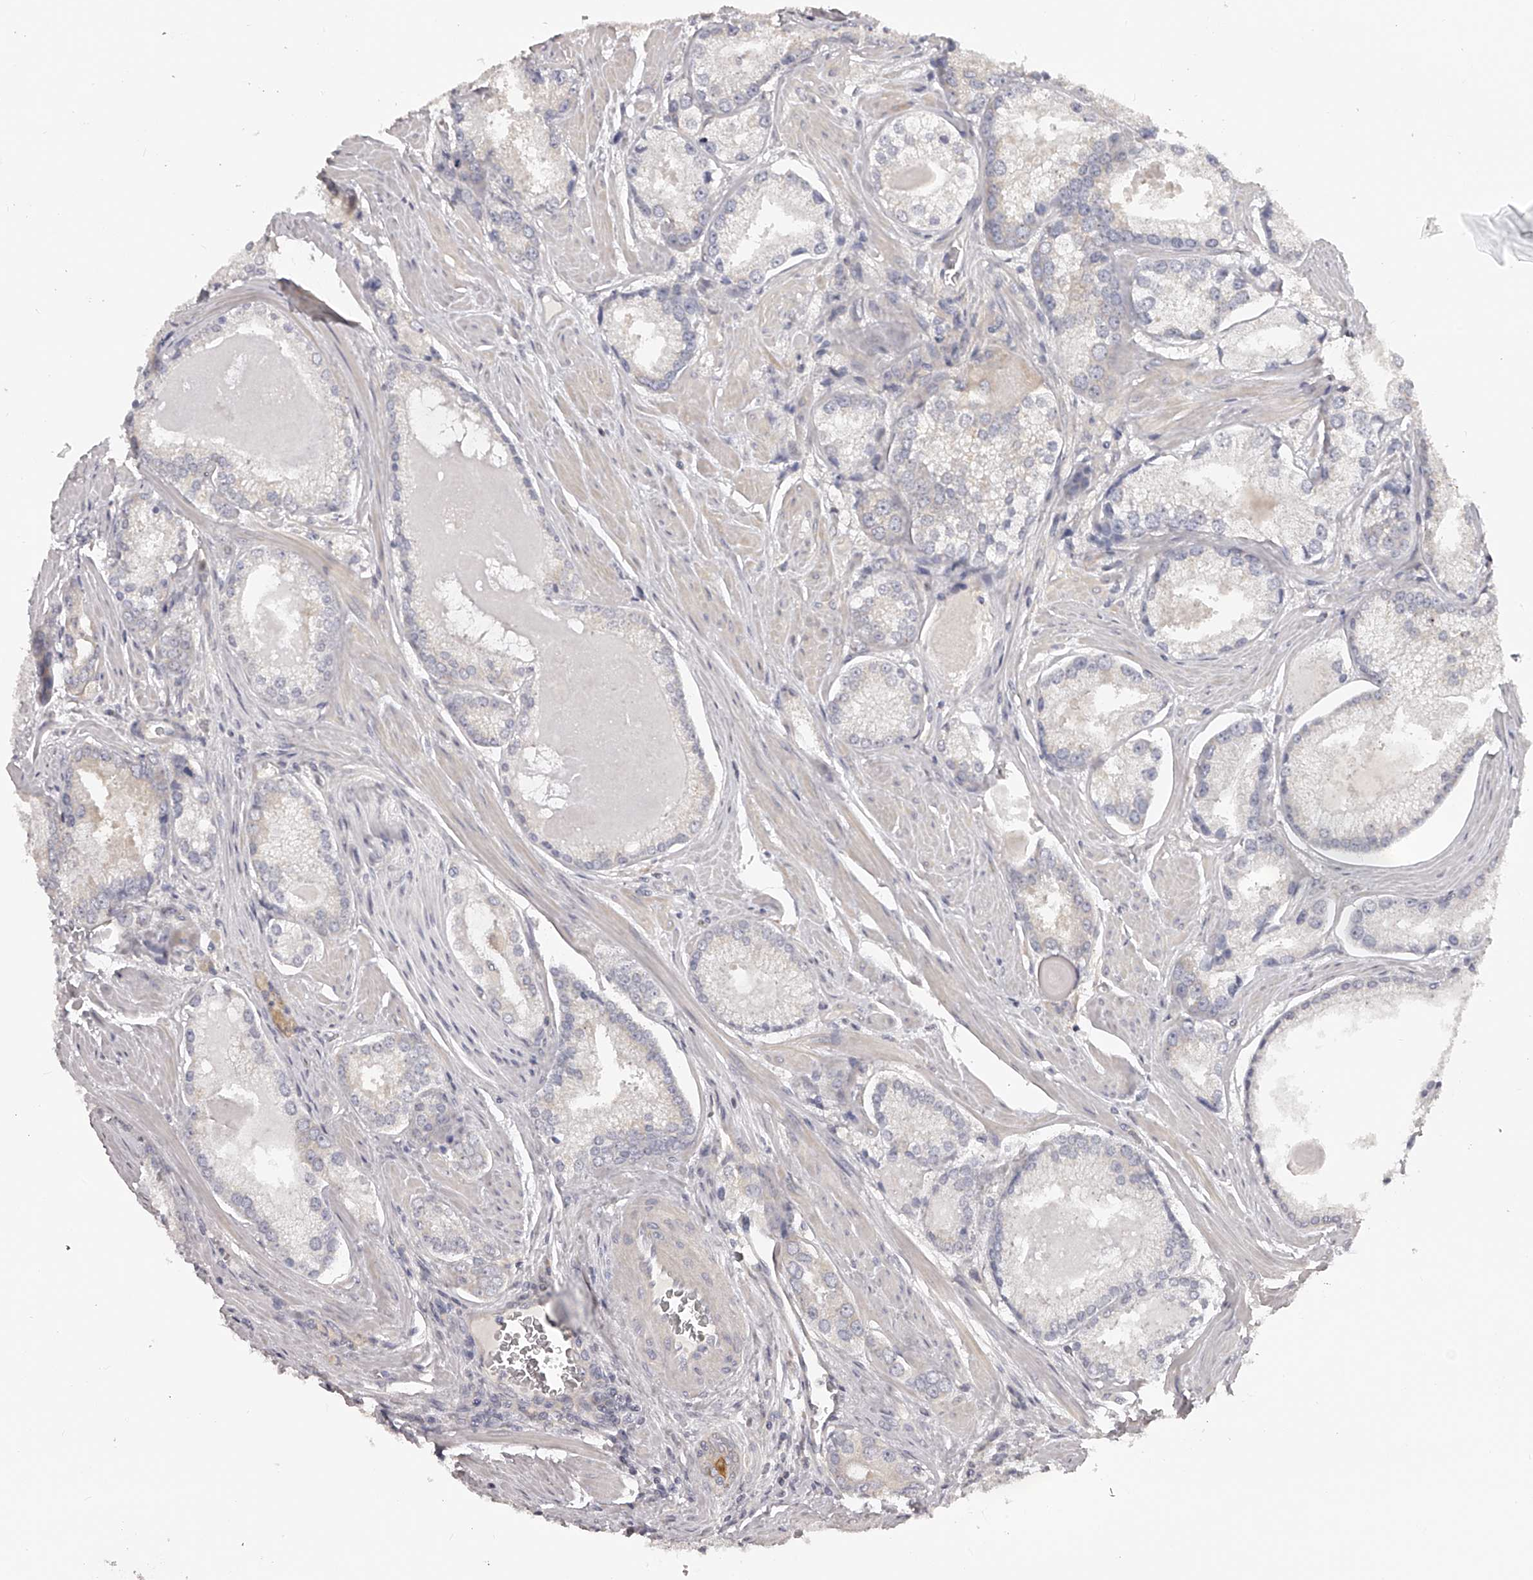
{"staining": {"intensity": "negative", "quantity": "none", "location": "none"}, "tissue": "prostate cancer", "cell_type": "Tumor cells", "image_type": "cancer", "snomed": [{"axis": "morphology", "description": "Adenocarcinoma, Low grade"}, {"axis": "topography", "description": "Prostate"}], "caption": "Prostate cancer was stained to show a protein in brown. There is no significant positivity in tumor cells.", "gene": "TNN", "patient": {"sex": "male", "age": 54}}